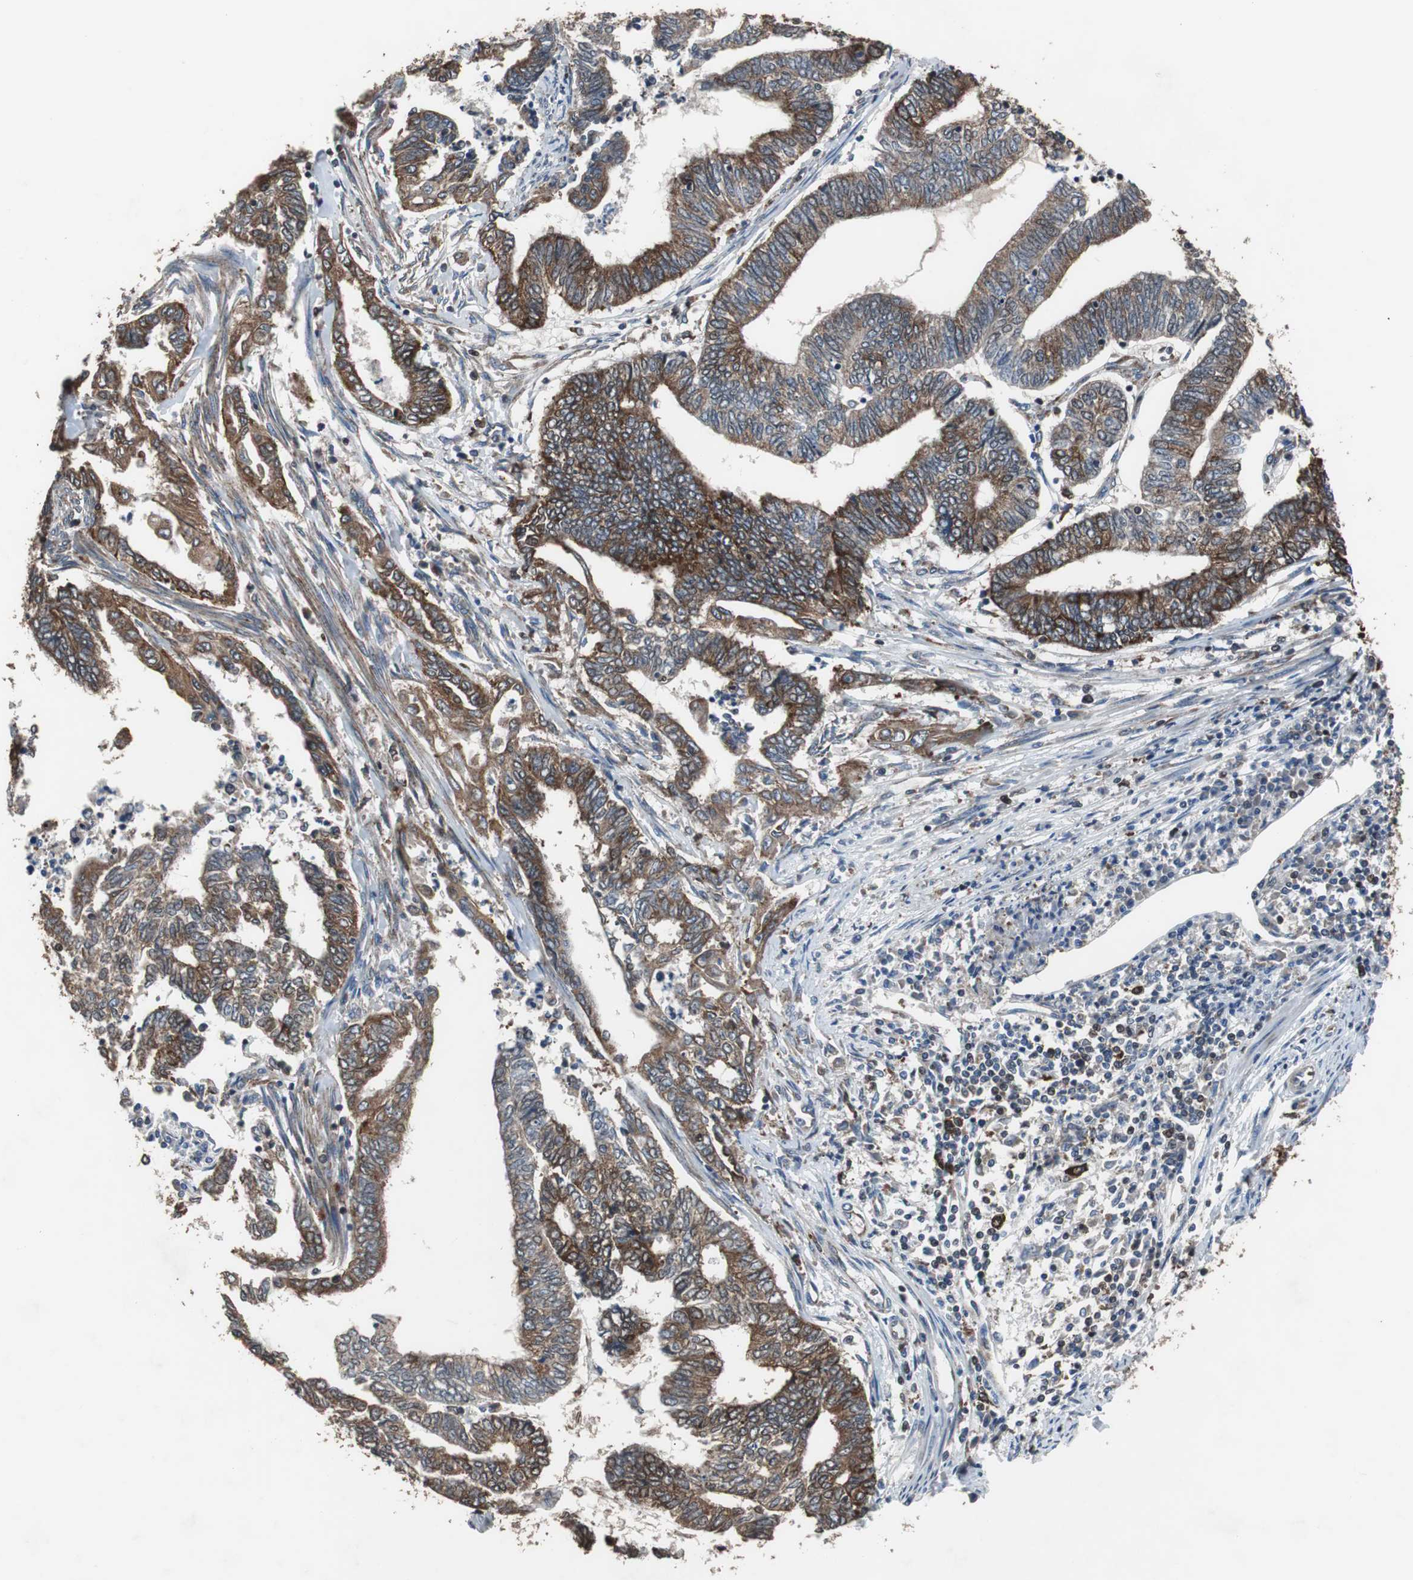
{"staining": {"intensity": "strong", "quantity": ">75%", "location": "cytoplasmic/membranous"}, "tissue": "endometrial cancer", "cell_type": "Tumor cells", "image_type": "cancer", "snomed": [{"axis": "morphology", "description": "Adenocarcinoma, NOS"}, {"axis": "topography", "description": "Uterus"}, {"axis": "topography", "description": "Endometrium"}], "caption": "The micrograph exhibits a brown stain indicating the presence of a protein in the cytoplasmic/membranous of tumor cells in endometrial cancer.", "gene": "USP10", "patient": {"sex": "female", "age": 70}}